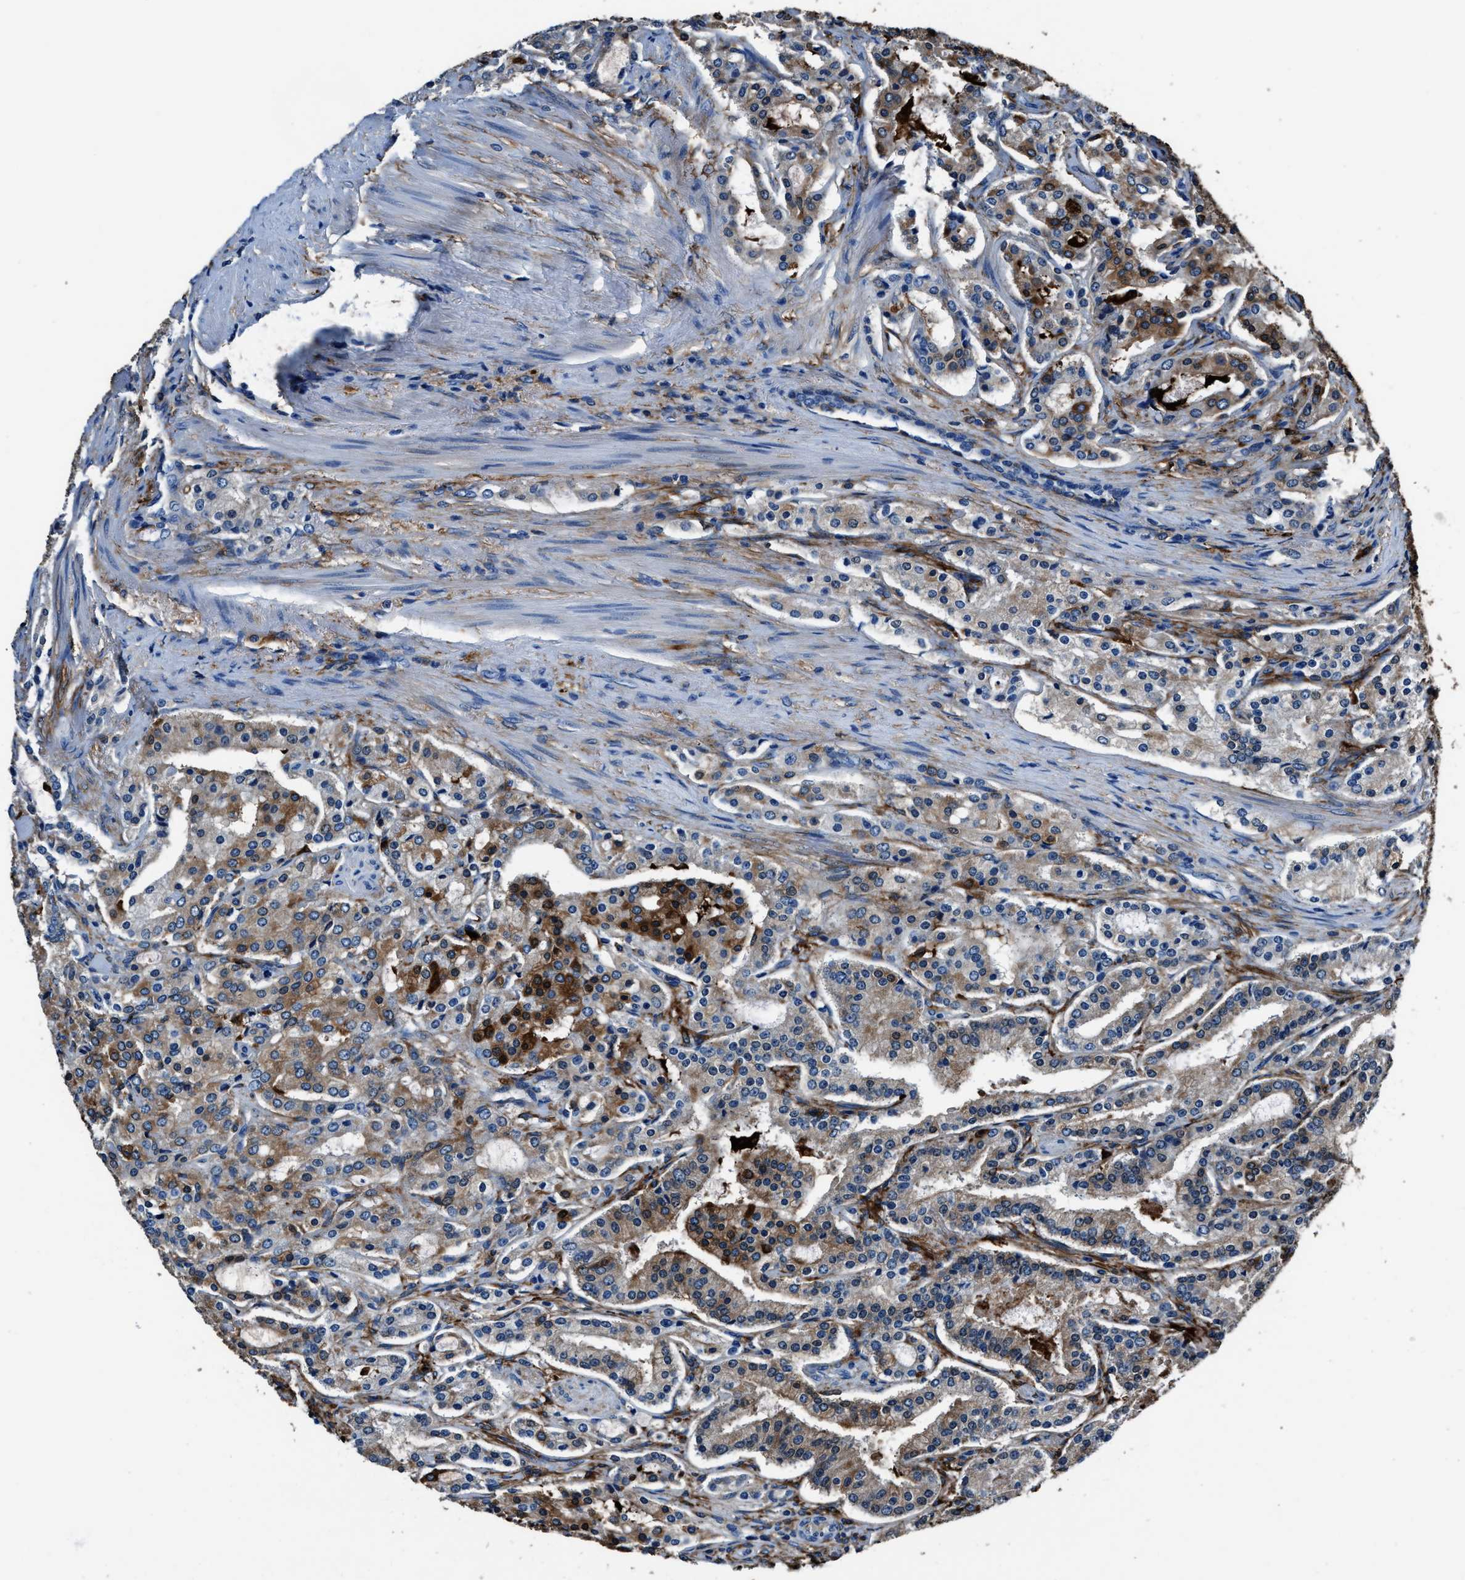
{"staining": {"intensity": "weak", "quantity": ">75%", "location": "cytoplasmic/membranous"}, "tissue": "prostate cancer", "cell_type": "Tumor cells", "image_type": "cancer", "snomed": [{"axis": "morphology", "description": "Adenocarcinoma, Medium grade"}, {"axis": "topography", "description": "Prostate"}], "caption": "Weak cytoplasmic/membranous positivity is appreciated in about >75% of tumor cells in prostate cancer (adenocarcinoma (medium-grade)).", "gene": "FTL", "patient": {"sex": "male", "age": 72}}